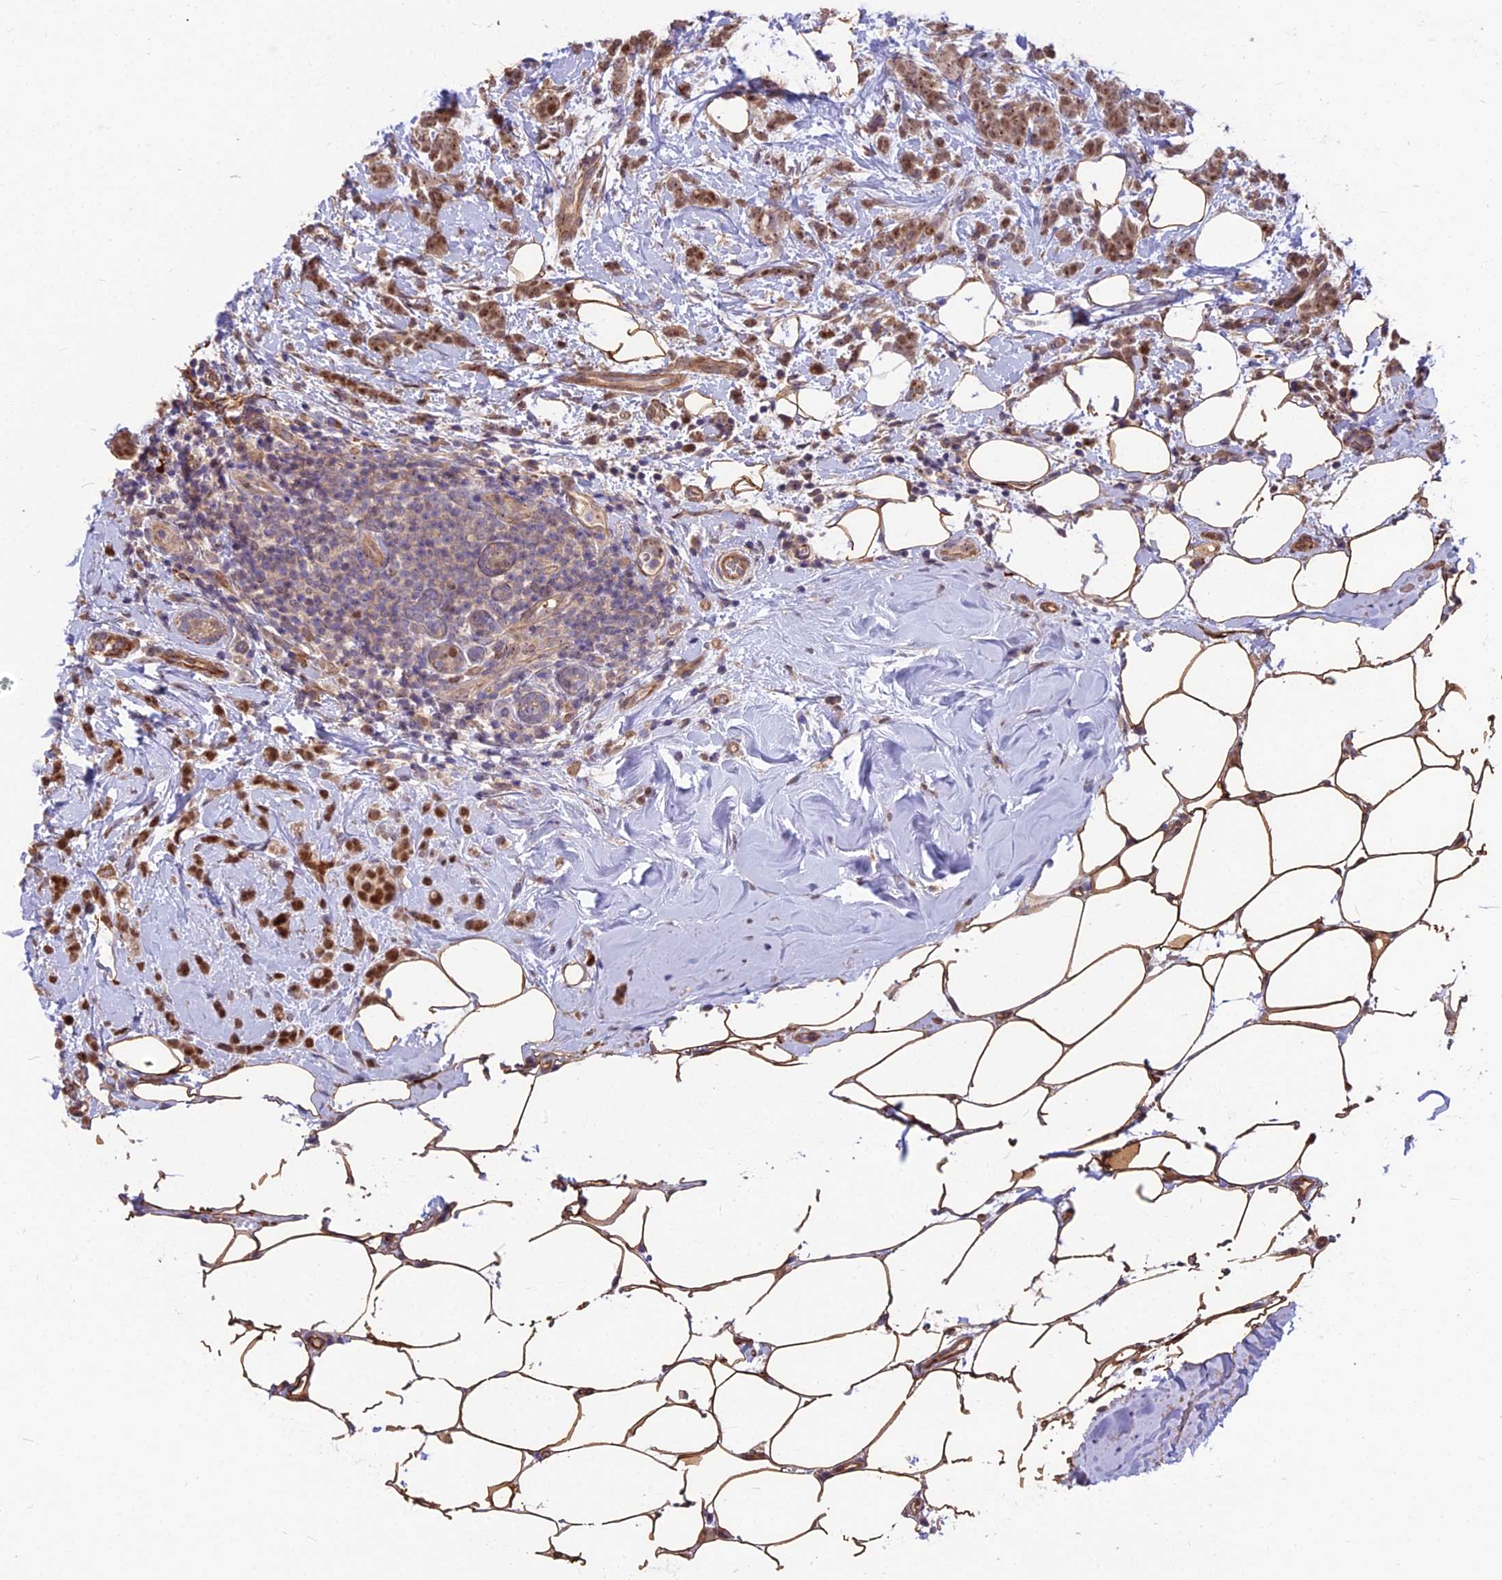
{"staining": {"intensity": "moderate", "quantity": ">75%", "location": "nuclear"}, "tissue": "breast cancer", "cell_type": "Tumor cells", "image_type": "cancer", "snomed": [{"axis": "morphology", "description": "Lobular carcinoma"}, {"axis": "topography", "description": "Breast"}], "caption": "Moderate nuclear protein positivity is present in about >75% of tumor cells in breast cancer (lobular carcinoma). (Brightfield microscopy of DAB IHC at high magnification).", "gene": "TCEA3", "patient": {"sex": "female", "age": 58}}